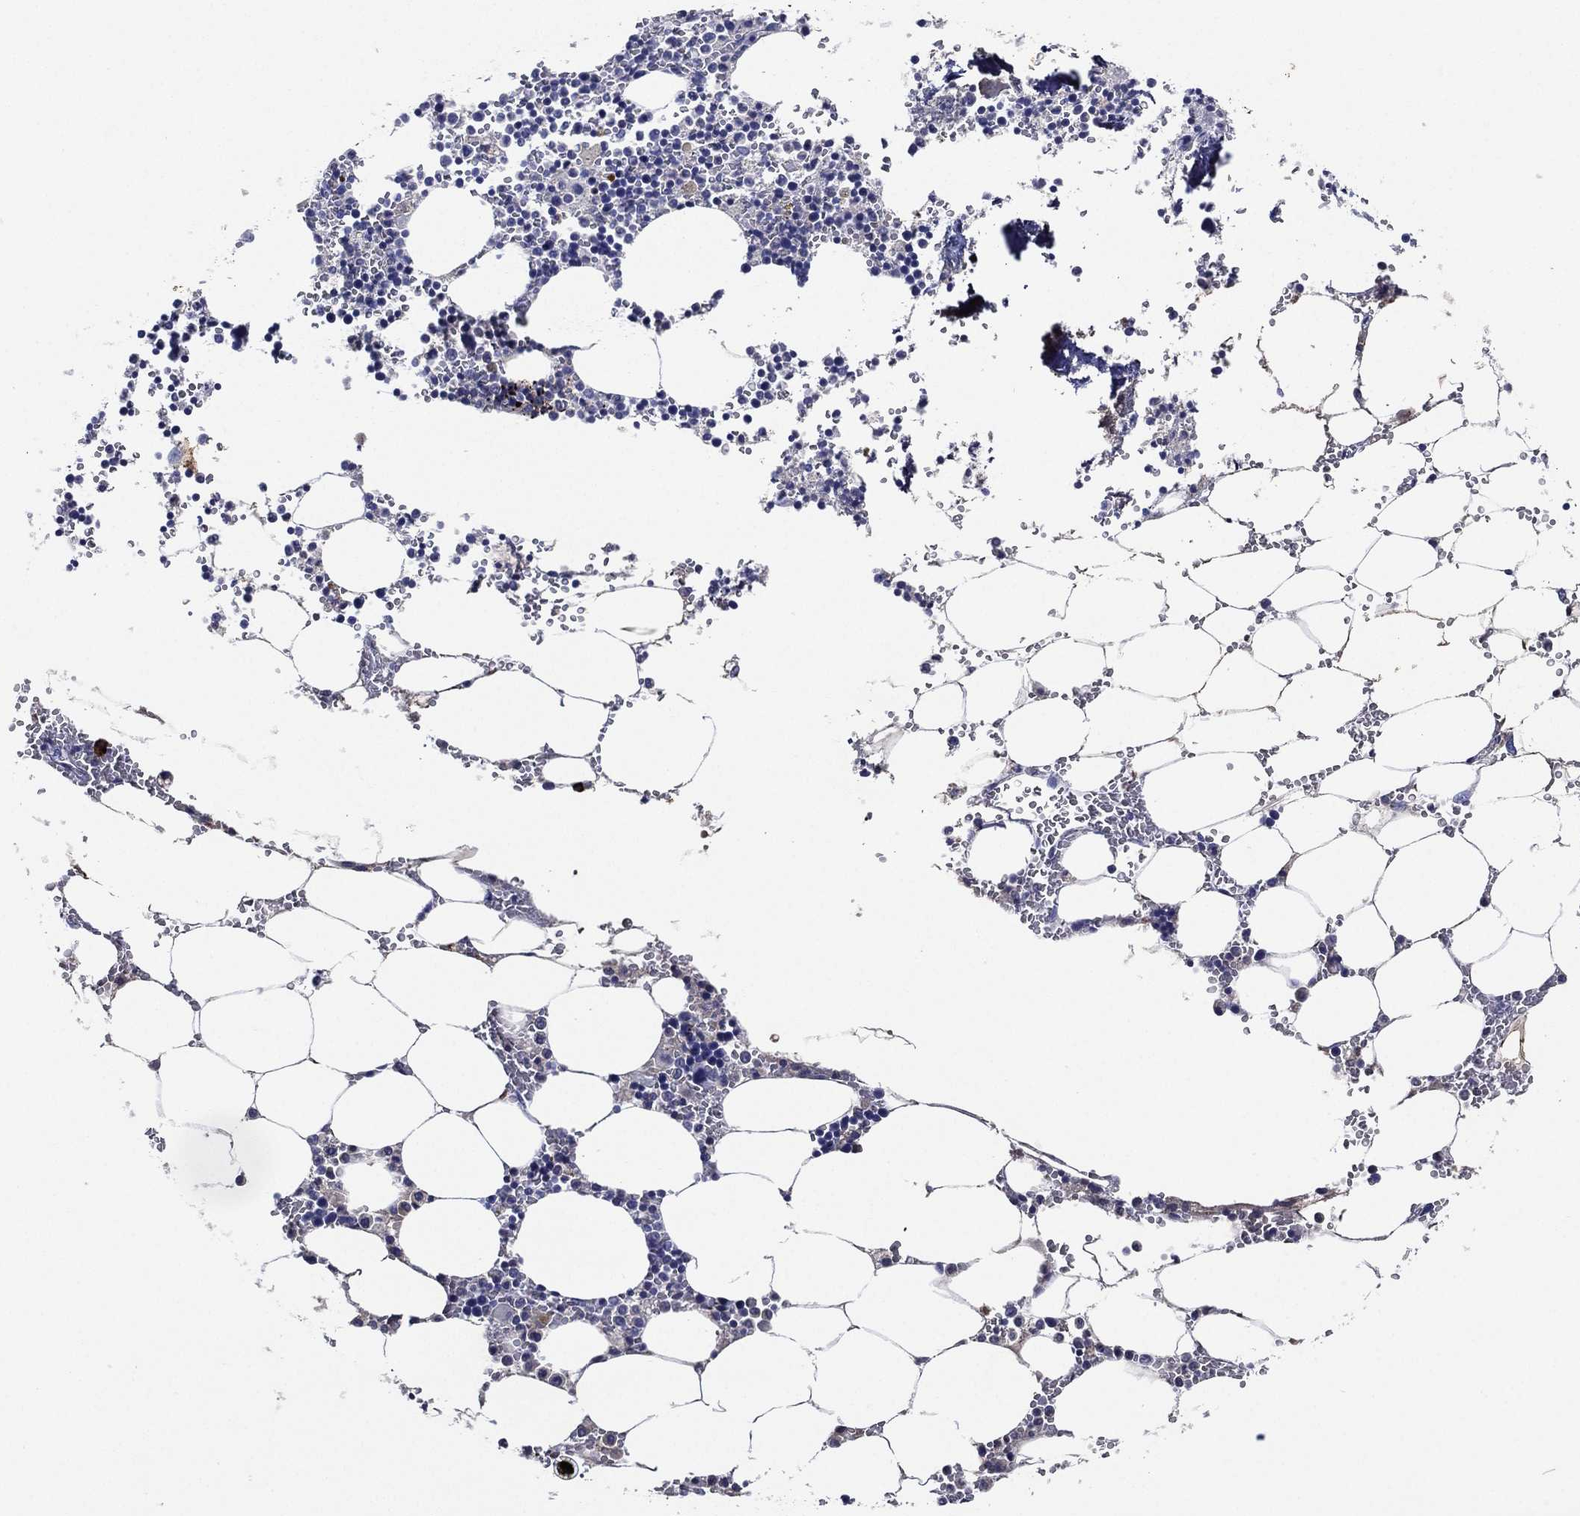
{"staining": {"intensity": "strong", "quantity": "<25%", "location": "cytoplasmic/membranous"}, "tissue": "bone marrow", "cell_type": "Hematopoietic cells", "image_type": "normal", "snomed": [{"axis": "morphology", "description": "Normal tissue, NOS"}, {"axis": "topography", "description": "Bone marrow"}], "caption": "A brown stain shows strong cytoplasmic/membranous staining of a protein in hematopoietic cells of normal human bone marrow. The staining was performed using DAB (3,3'-diaminobenzidine), with brown indicating positive protein expression. Nuclei are stained blue with hematoxylin.", "gene": "TMPRSS11D", "patient": {"sex": "female", "age": 64}}